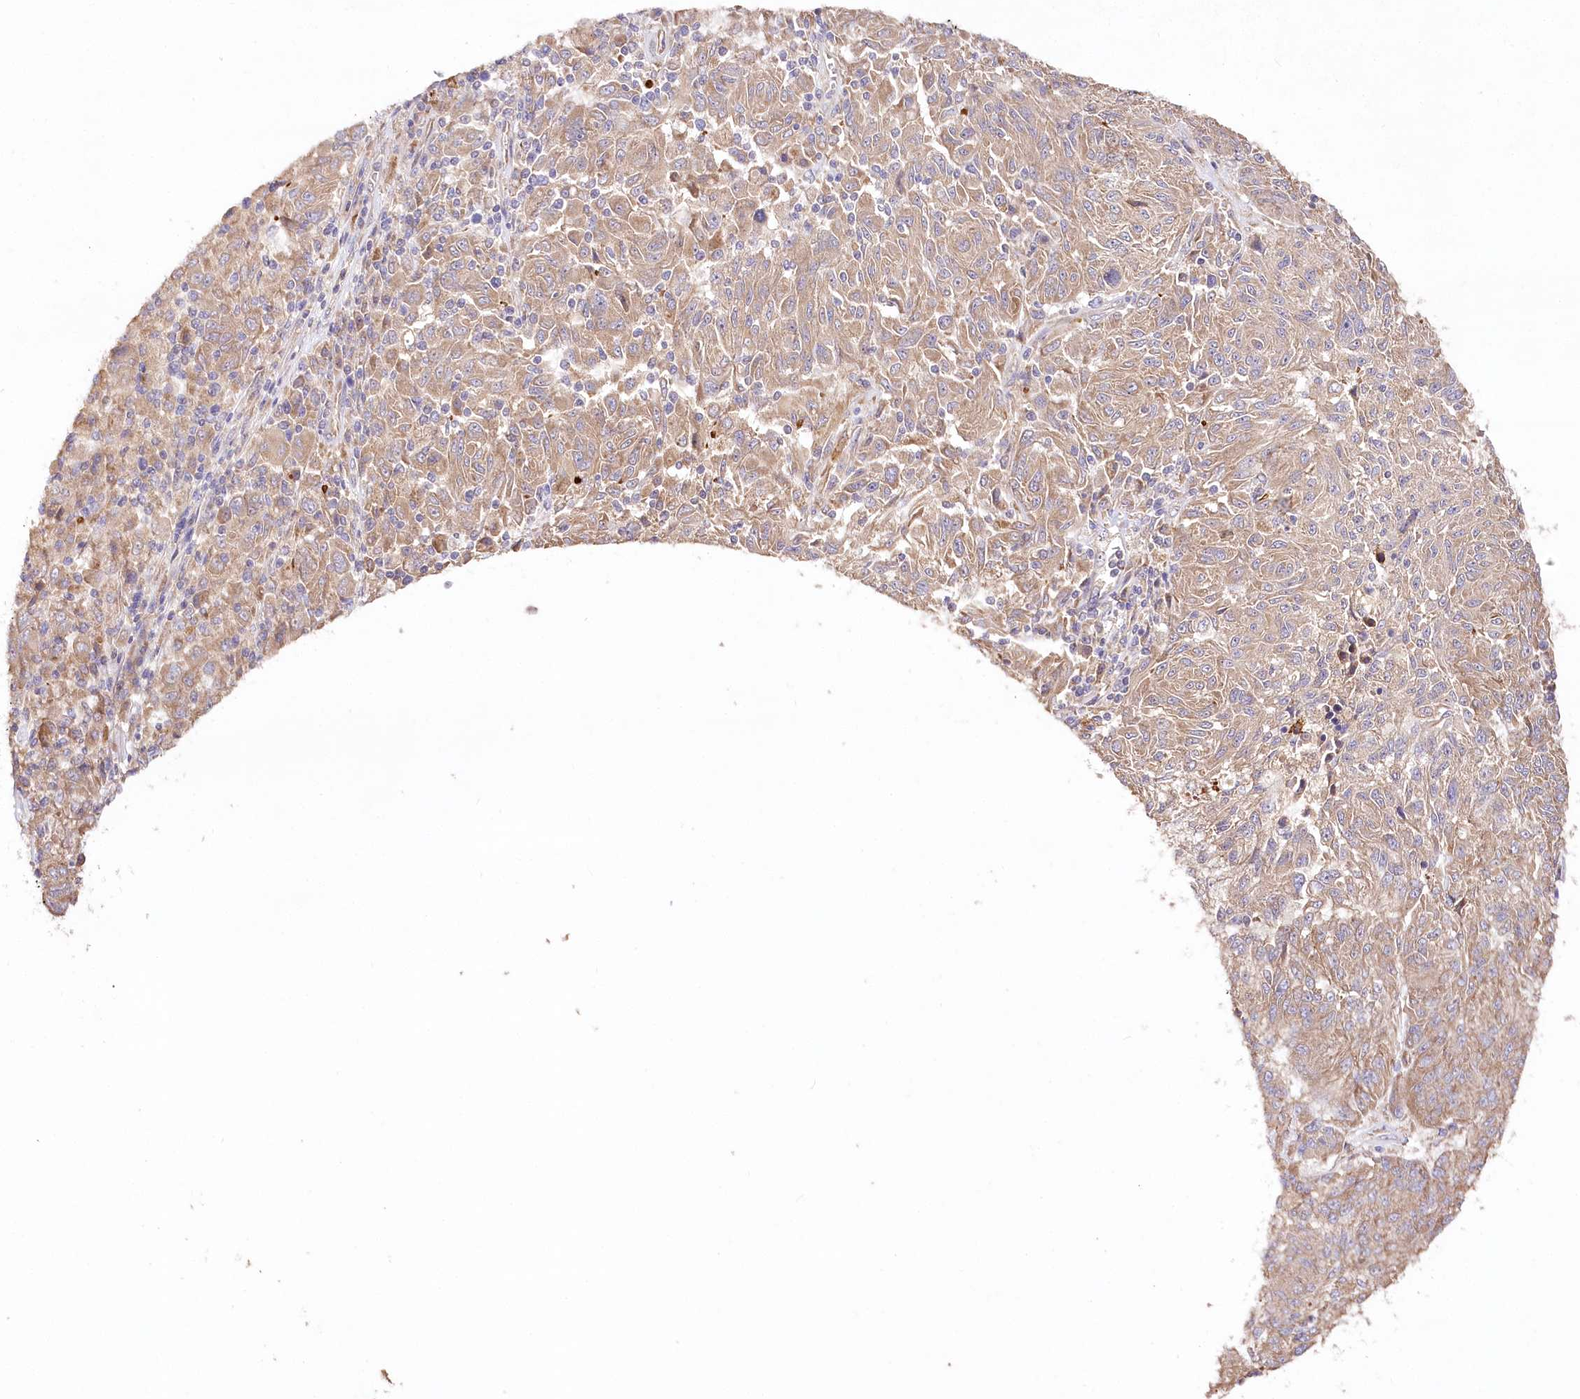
{"staining": {"intensity": "moderate", "quantity": ">75%", "location": "cytoplasmic/membranous"}, "tissue": "melanoma", "cell_type": "Tumor cells", "image_type": "cancer", "snomed": [{"axis": "morphology", "description": "Malignant melanoma, NOS"}, {"axis": "topography", "description": "Skin"}], "caption": "Malignant melanoma stained with a protein marker reveals moderate staining in tumor cells.", "gene": "DMXL1", "patient": {"sex": "male", "age": 53}}